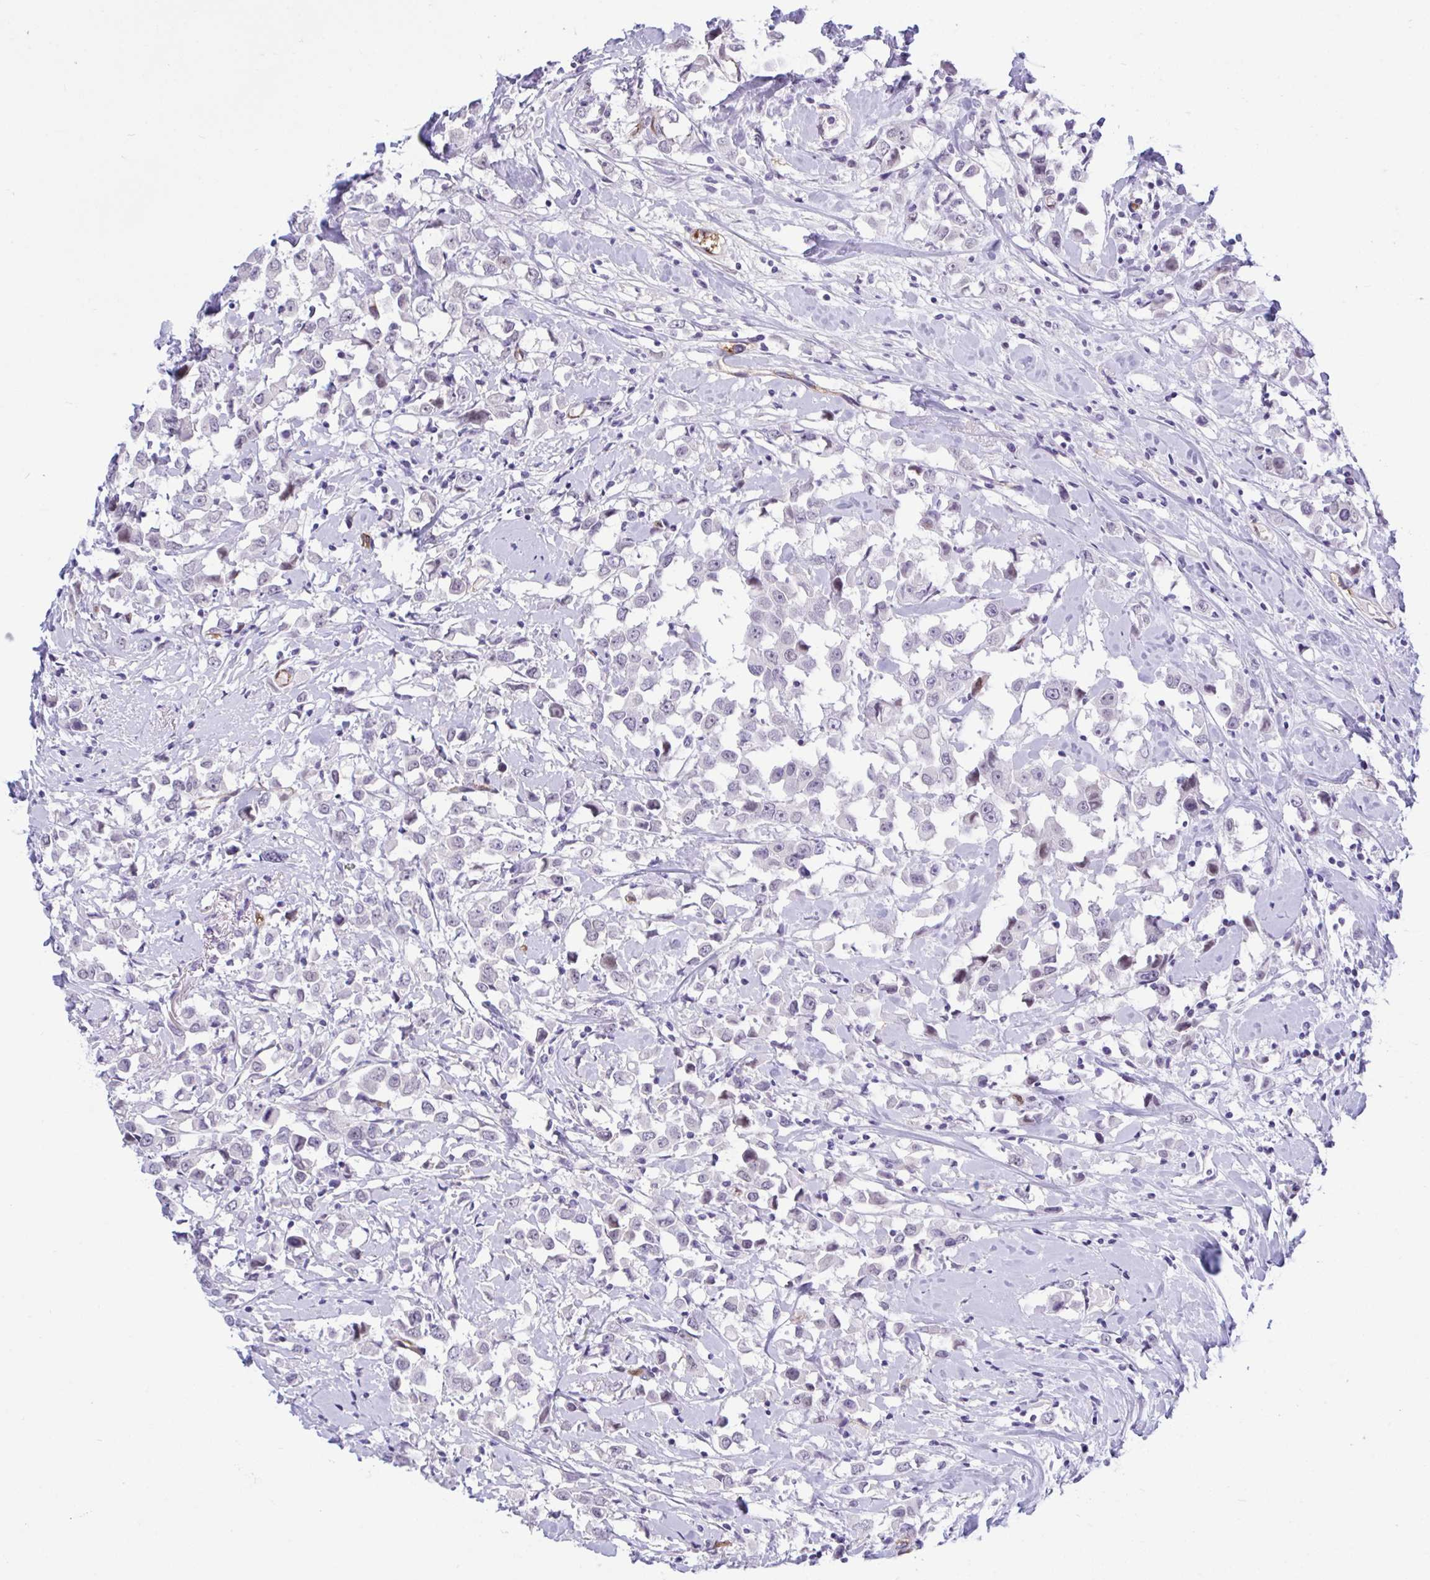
{"staining": {"intensity": "negative", "quantity": "none", "location": "none"}, "tissue": "breast cancer", "cell_type": "Tumor cells", "image_type": "cancer", "snomed": [{"axis": "morphology", "description": "Duct carcinoma"}, {"axis": "topography", "description": "Breast"}], "caption": "Tumor cells are negative for brown protein staining in breast infiltrating ductal carcinoma.", "gene": "EML1", "patient": {"sex": "female", "age": 61}}